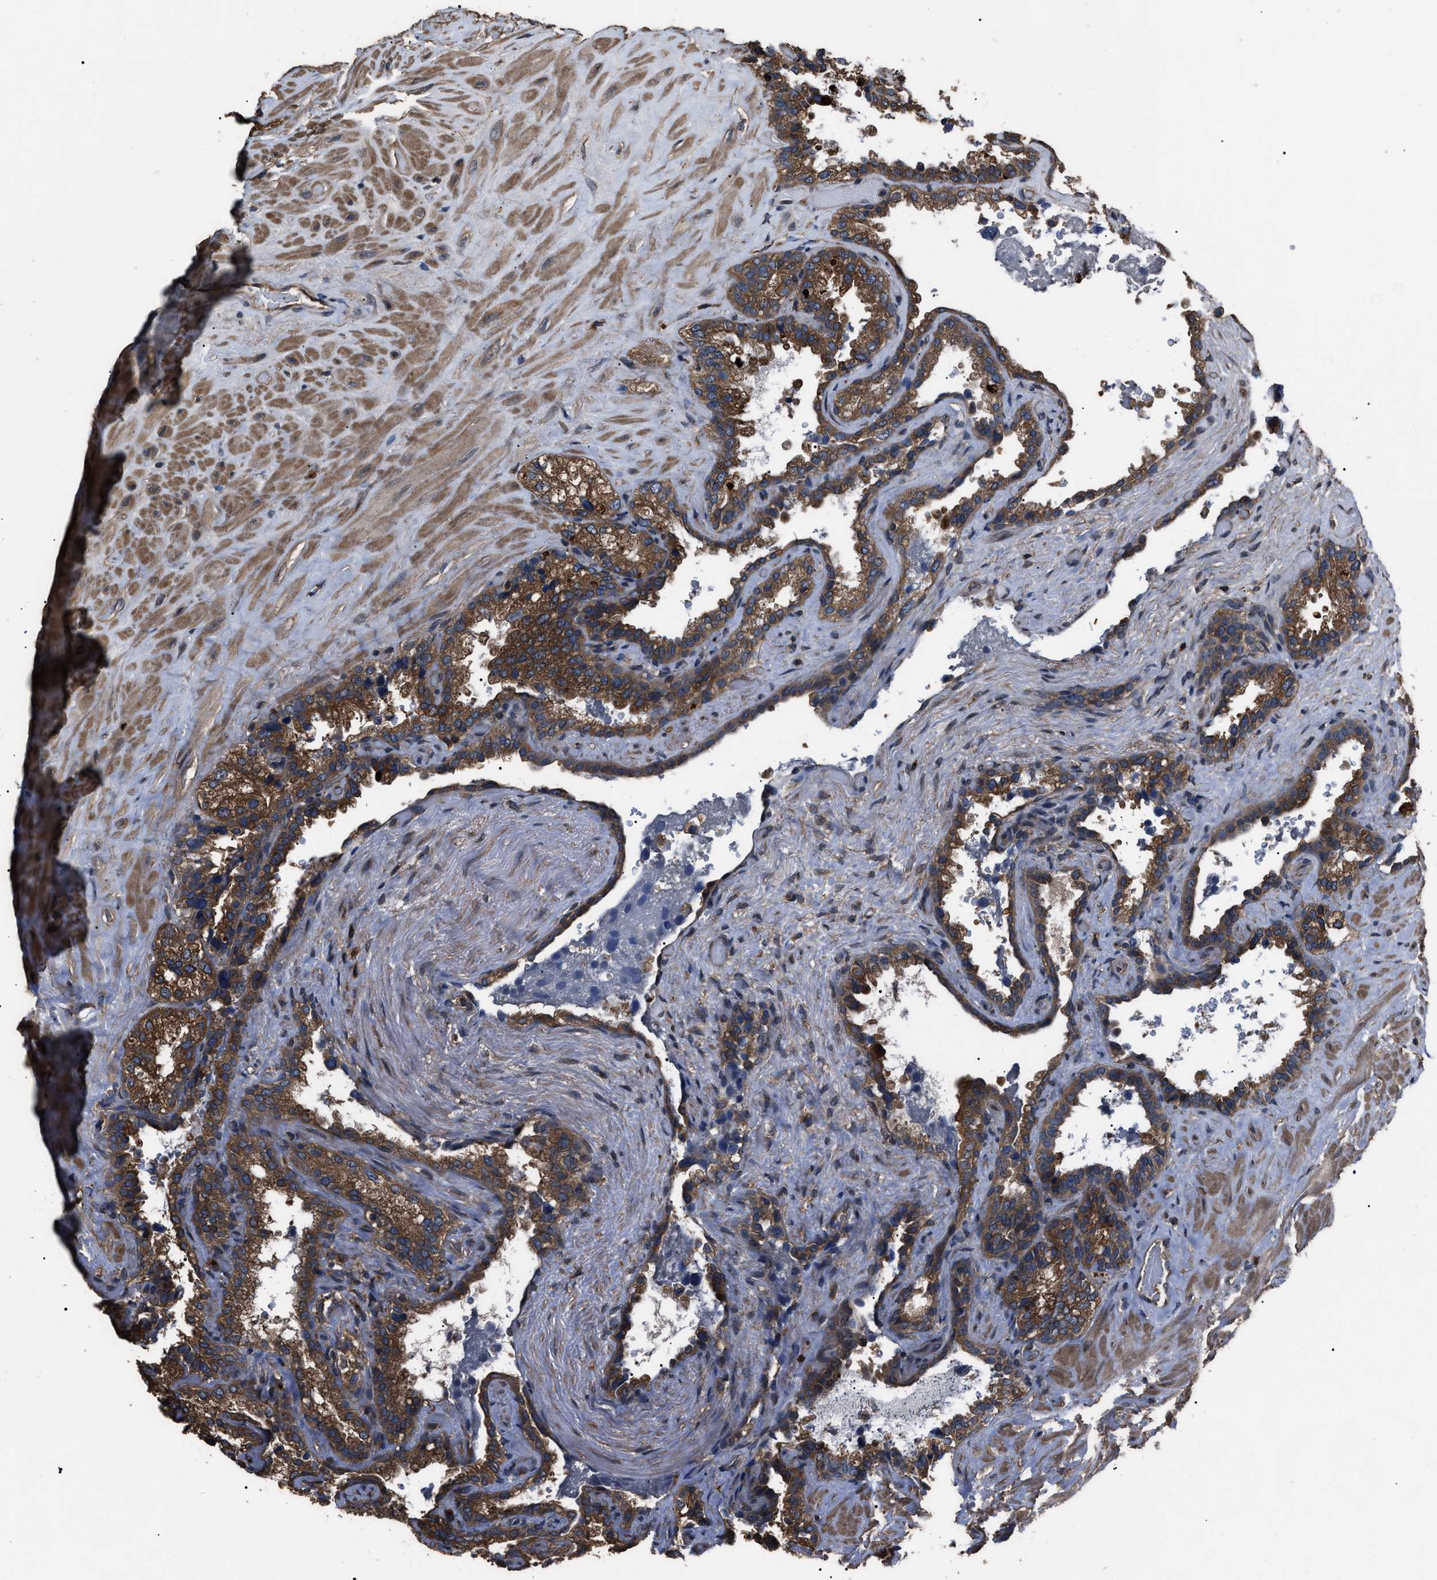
{"staining": {"intensity": "moderate", "quantity": ">75%", "location": "cytoplasmic/membranous"}, "tissue": "seminal vesicle", "cell_type": "Glandular cells", "image_type": "normal", "snomed": [{"axis": "morphology", "description": "Normal tissue, NOS"}, {"axis": "topography", "description": "Seminal veicle"}], "caption": "A histopathology image showing moderate cytoplasmic/membranous positivity in about >75% of glandular cells in benign seminal vesicle, as visualized by brown immunohistochemical staining.", "gene": "RNF216", "patient": {"sex": "male", "age": 68}}